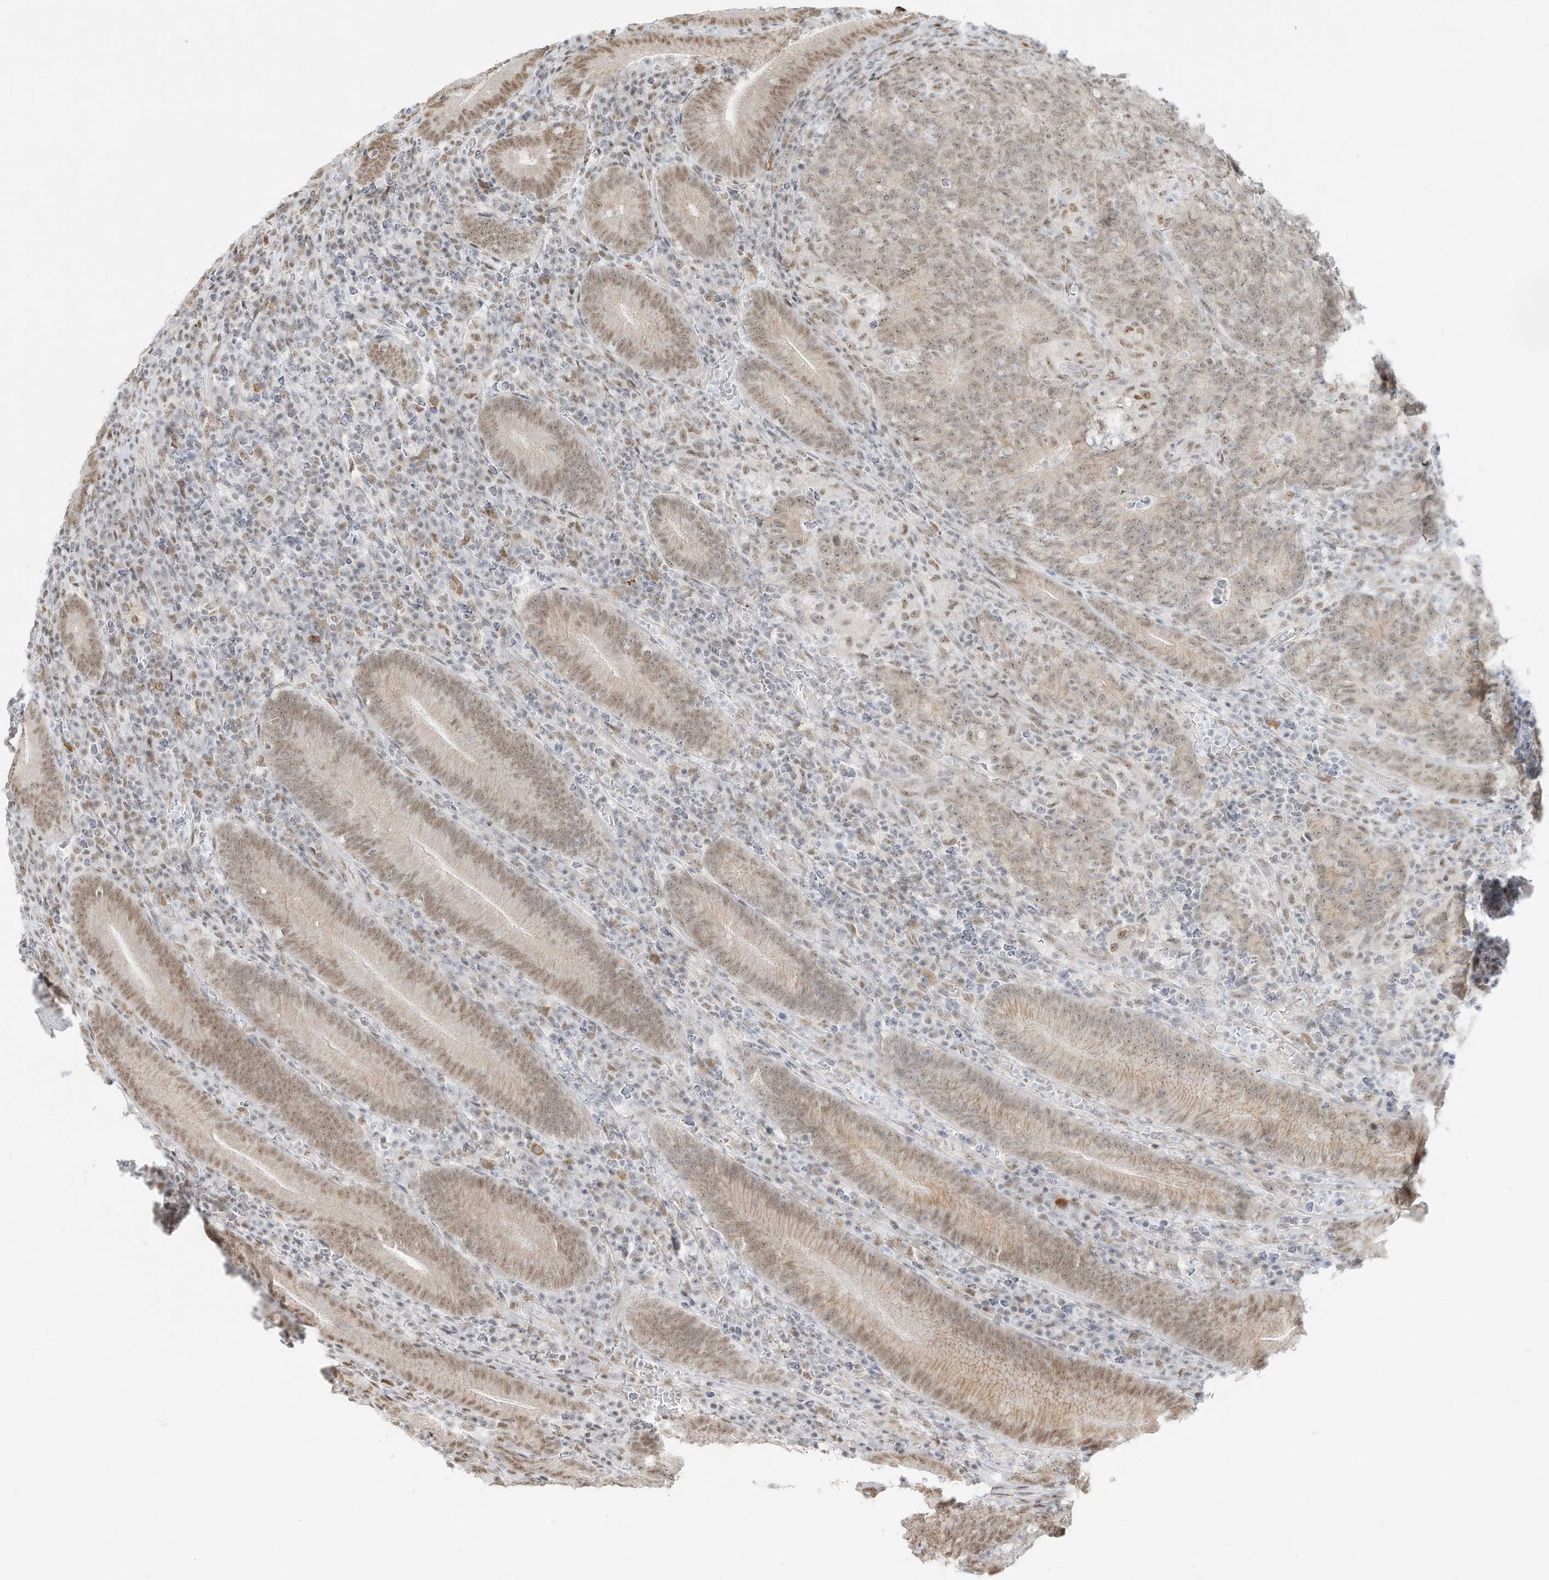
{"staining": {"intensity": "weak", "quantity": ">75%", "location": "nuclear"}, "tissue": "colorectal cancer", "cell_type": "Tumor cells", "image_type": "cancer", "snomed": [{"axis": "morphology", "description": "Normal tissue, NOS"}, {"axis": "morphology", "description": "Adenocarcinoma, NOS"}, {"axis": "topography", "description": "Colon"}], "caption": "Immunohistochemical staining of adenocarcinoma (colorectal) shows low levels of weak nuclear positivity in about >75% of tumor cells.", "gene": "NHSL1", "patient": {"sex": "female", "age": 75}}